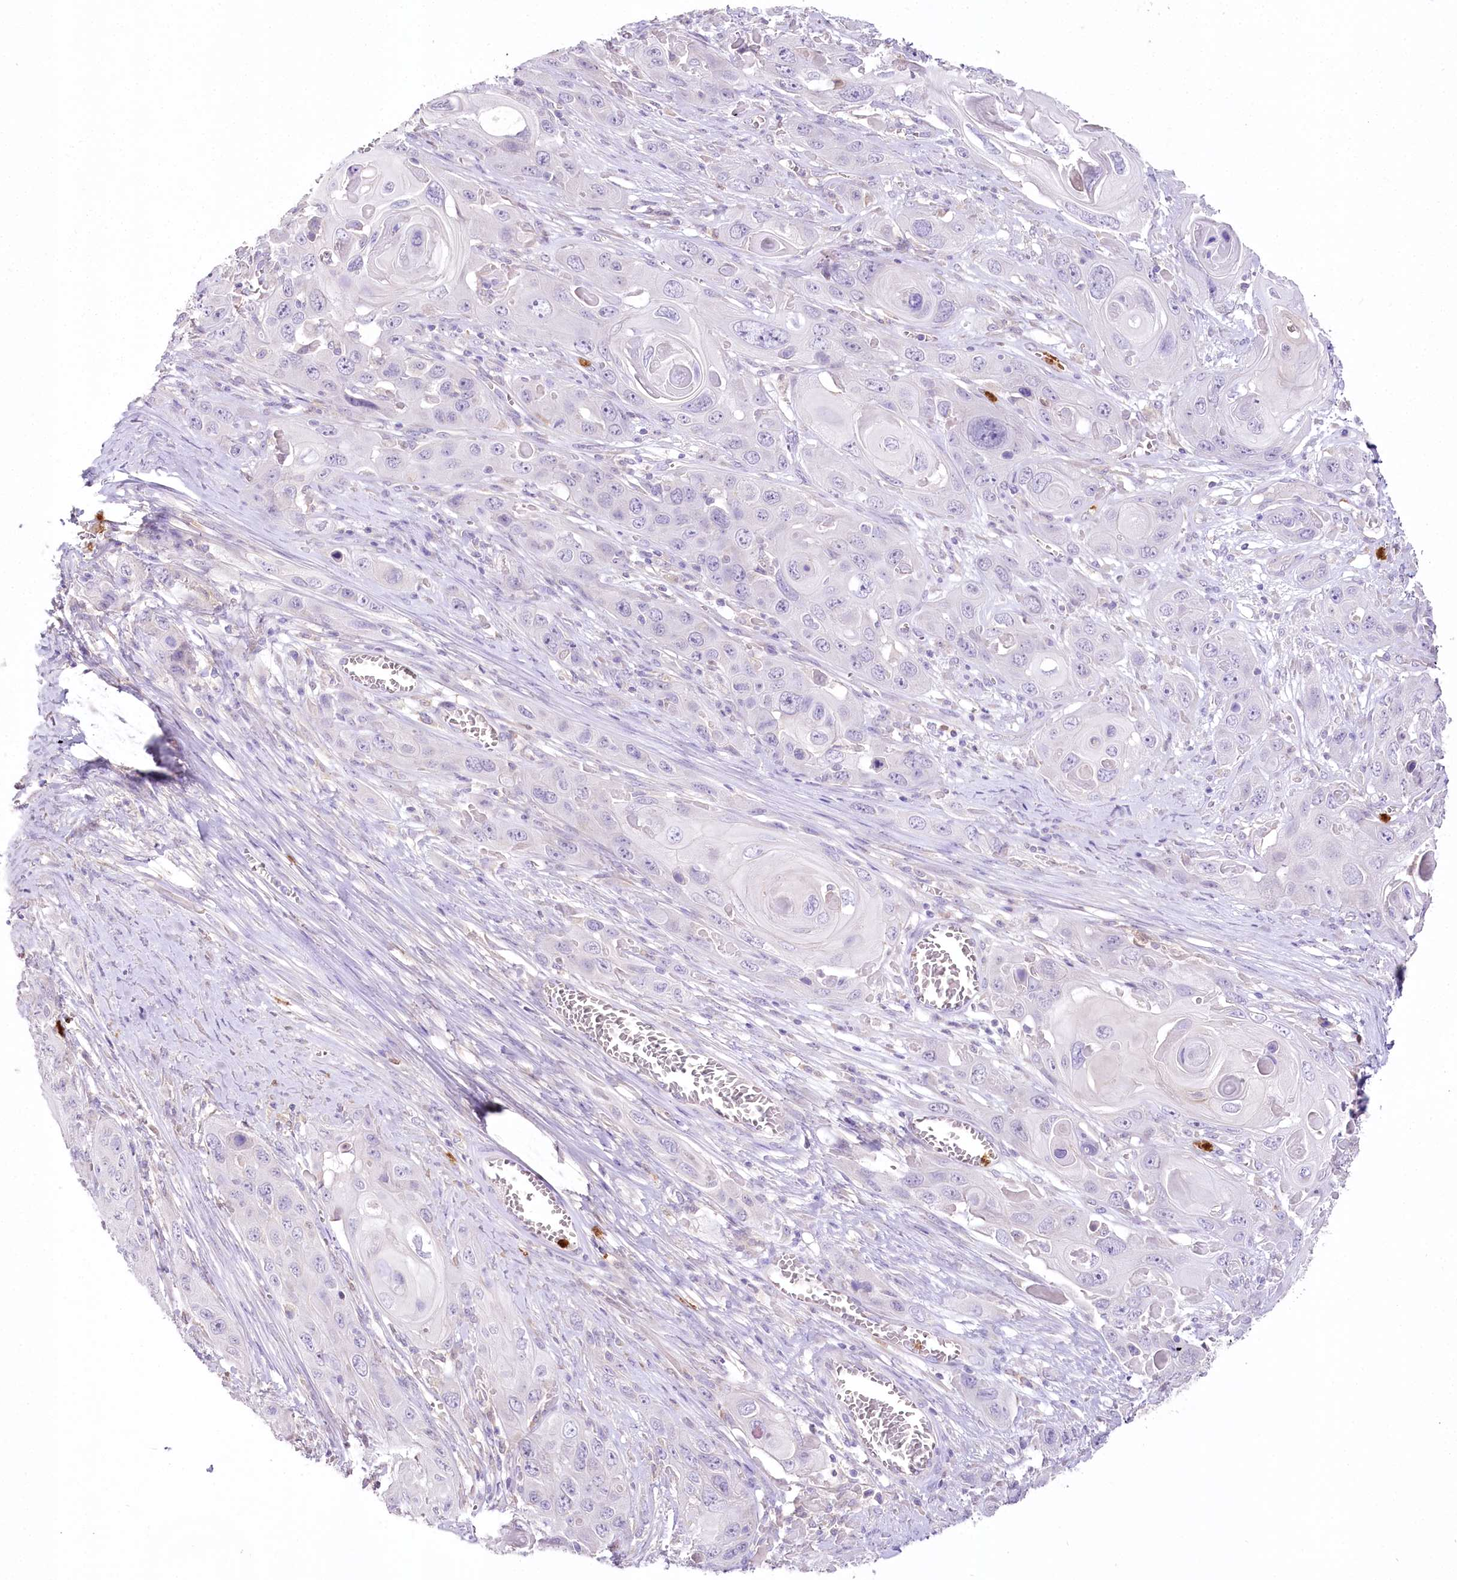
{"staining": {"intensity": "negative", "quantity": "none", "location": "none"}, "tissue": "skin cancer", "cell_type": "Tumor cells", "image_type": "cancer", "snomed": [{"axis": "morphology", "description": "Squamous cell carcinoma, NOS"}, {"axis": "topography", "description": "Skin"}], "caption": "High power microscopy micrograph of an IHC image of skin cancer (squamous cell carcinoma), revealing no significant positivity in tumor cells.", "gene": "DPYD", "patient": {"sex": "male", "age": 55}}